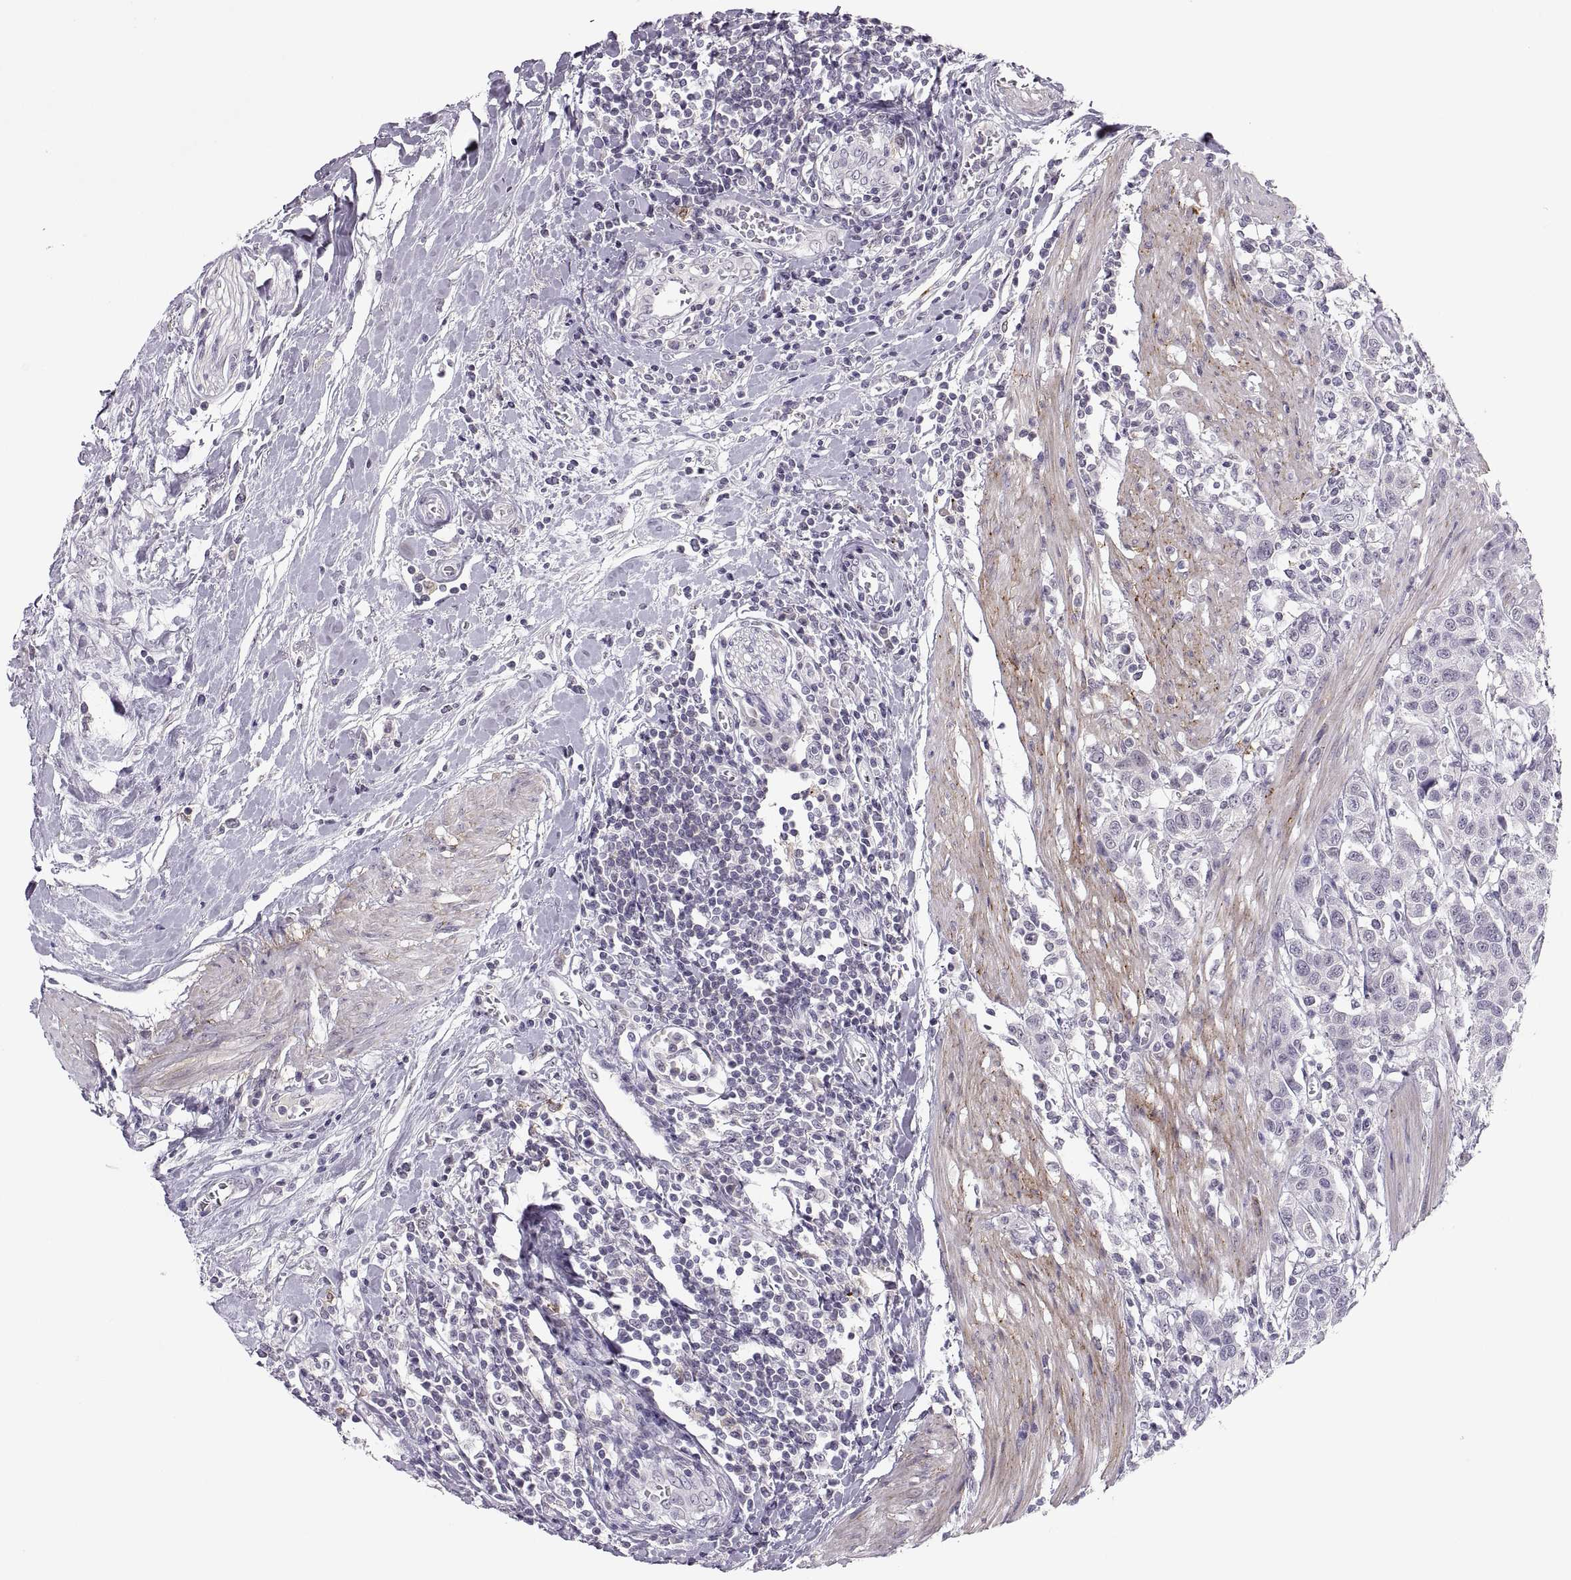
{"staining": {"intensity": "negative", "quantity": "none", "location": "none"}, "tissue": "urothelial cancer", "cell_type": "Tumor cells", "image_type": "cancer", "snomed": [{"axis": "morphology", "description": "Urothelial carcinoma, High grade"}, {"axis": "topography", "description": "Urinary bladder"}], "caption": "Urothelial cancer stained for a protein using immunohistochemistry (IHC) demonstrates no positivity tumor cells.", "gene": "CHCT1", "patient": {"sex": "female", "age": 58}}